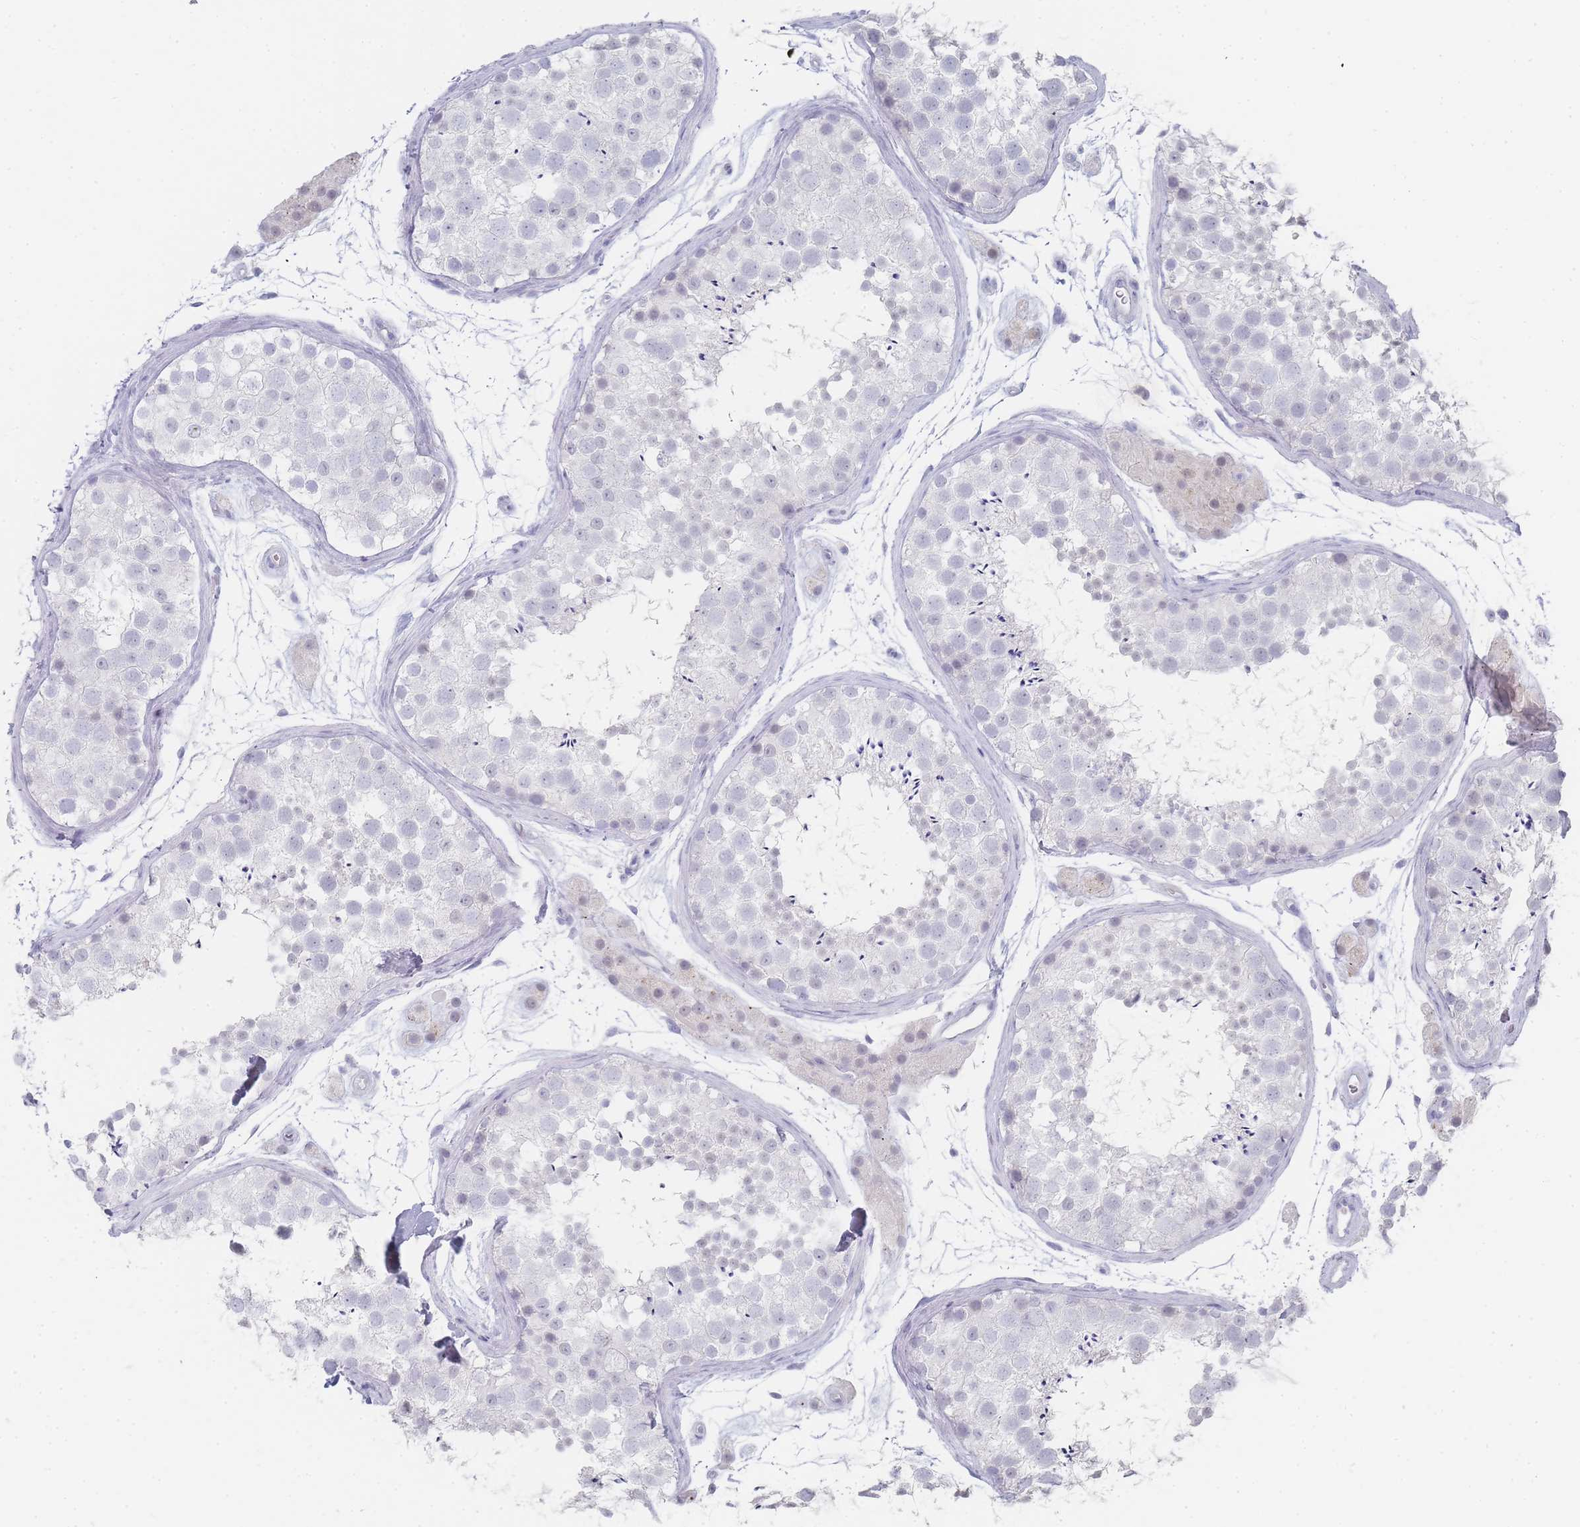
{"staining": {"intensity": "negative", "quantity": "none", "location": "none"}, "tissue": "testis", "cell_type": "Cells in seminiferous ducts", "image_type": "normal", "snomed": [{"axis": "morphology", "description": "Normal tissue, NOS"}, {"axis": "topography", "description": "Testis"}], "caption": "This is an IHC image of normal human testis. There is no staining in cells in seminiferous ducts.", "gene": "IMPG1", "patient": {"sex": "male", "age": 41}}